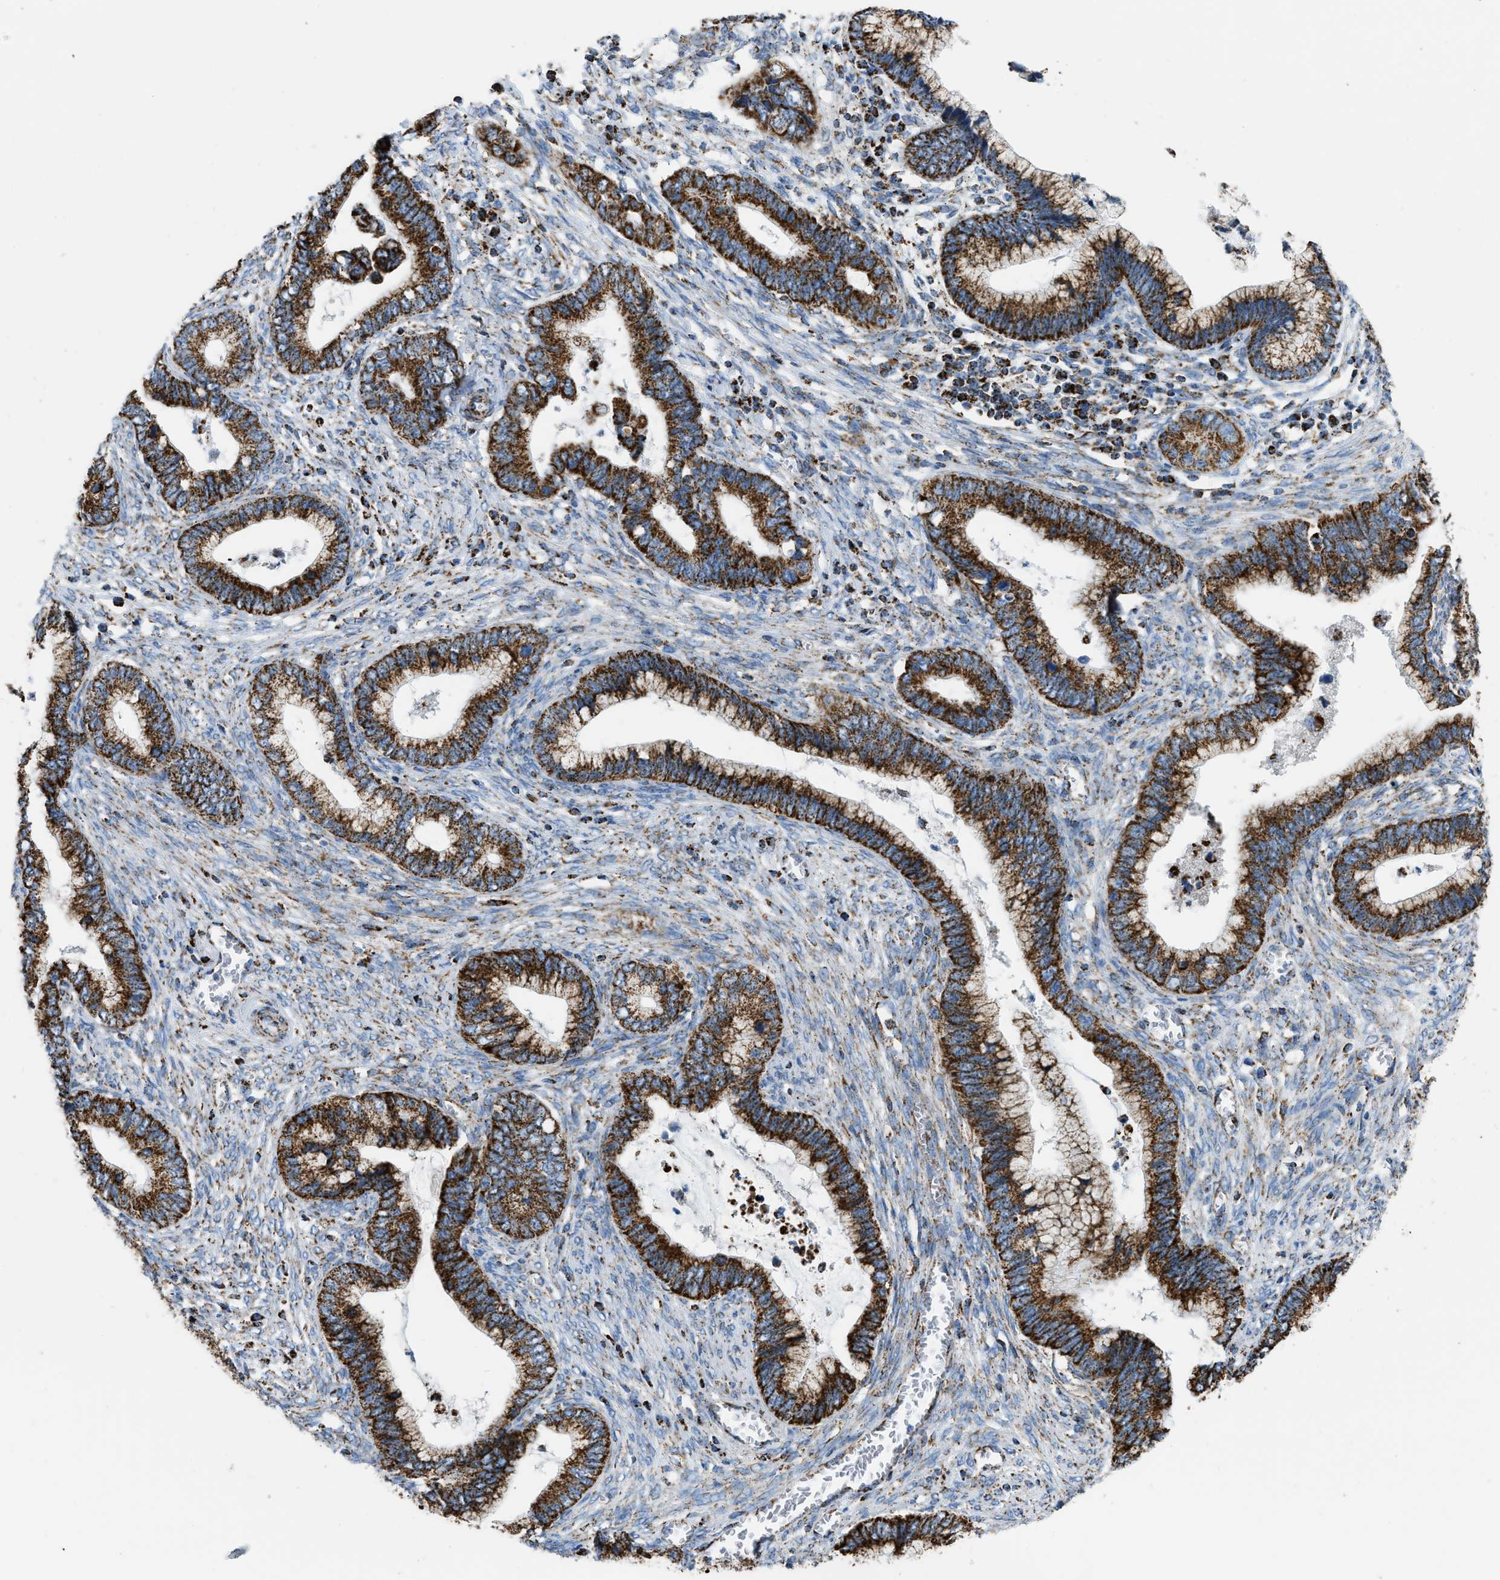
{"staining": {"intensity": "strong", "quantity": ">75%", "location": "cytoplasmic/membranous"}, "tissue": "cervical cancer", "cell_type": "Tumor cells", "image_type": "cancer", "snomed": [{"axis": "morphology", "description": "Adenocarcinoma, NOS"}, {"axis": "topography", "description": "Cervix"}], "caption": "A photomicrograph showing strong cytoplasmic/membranous expression in about >75% of tumor cells in cervical cancer (adenocarcinoma), as visualized by brown immunohistochemical staining.", "gene": "ETFB", "patient": {"sex": "female", "age": 44}}